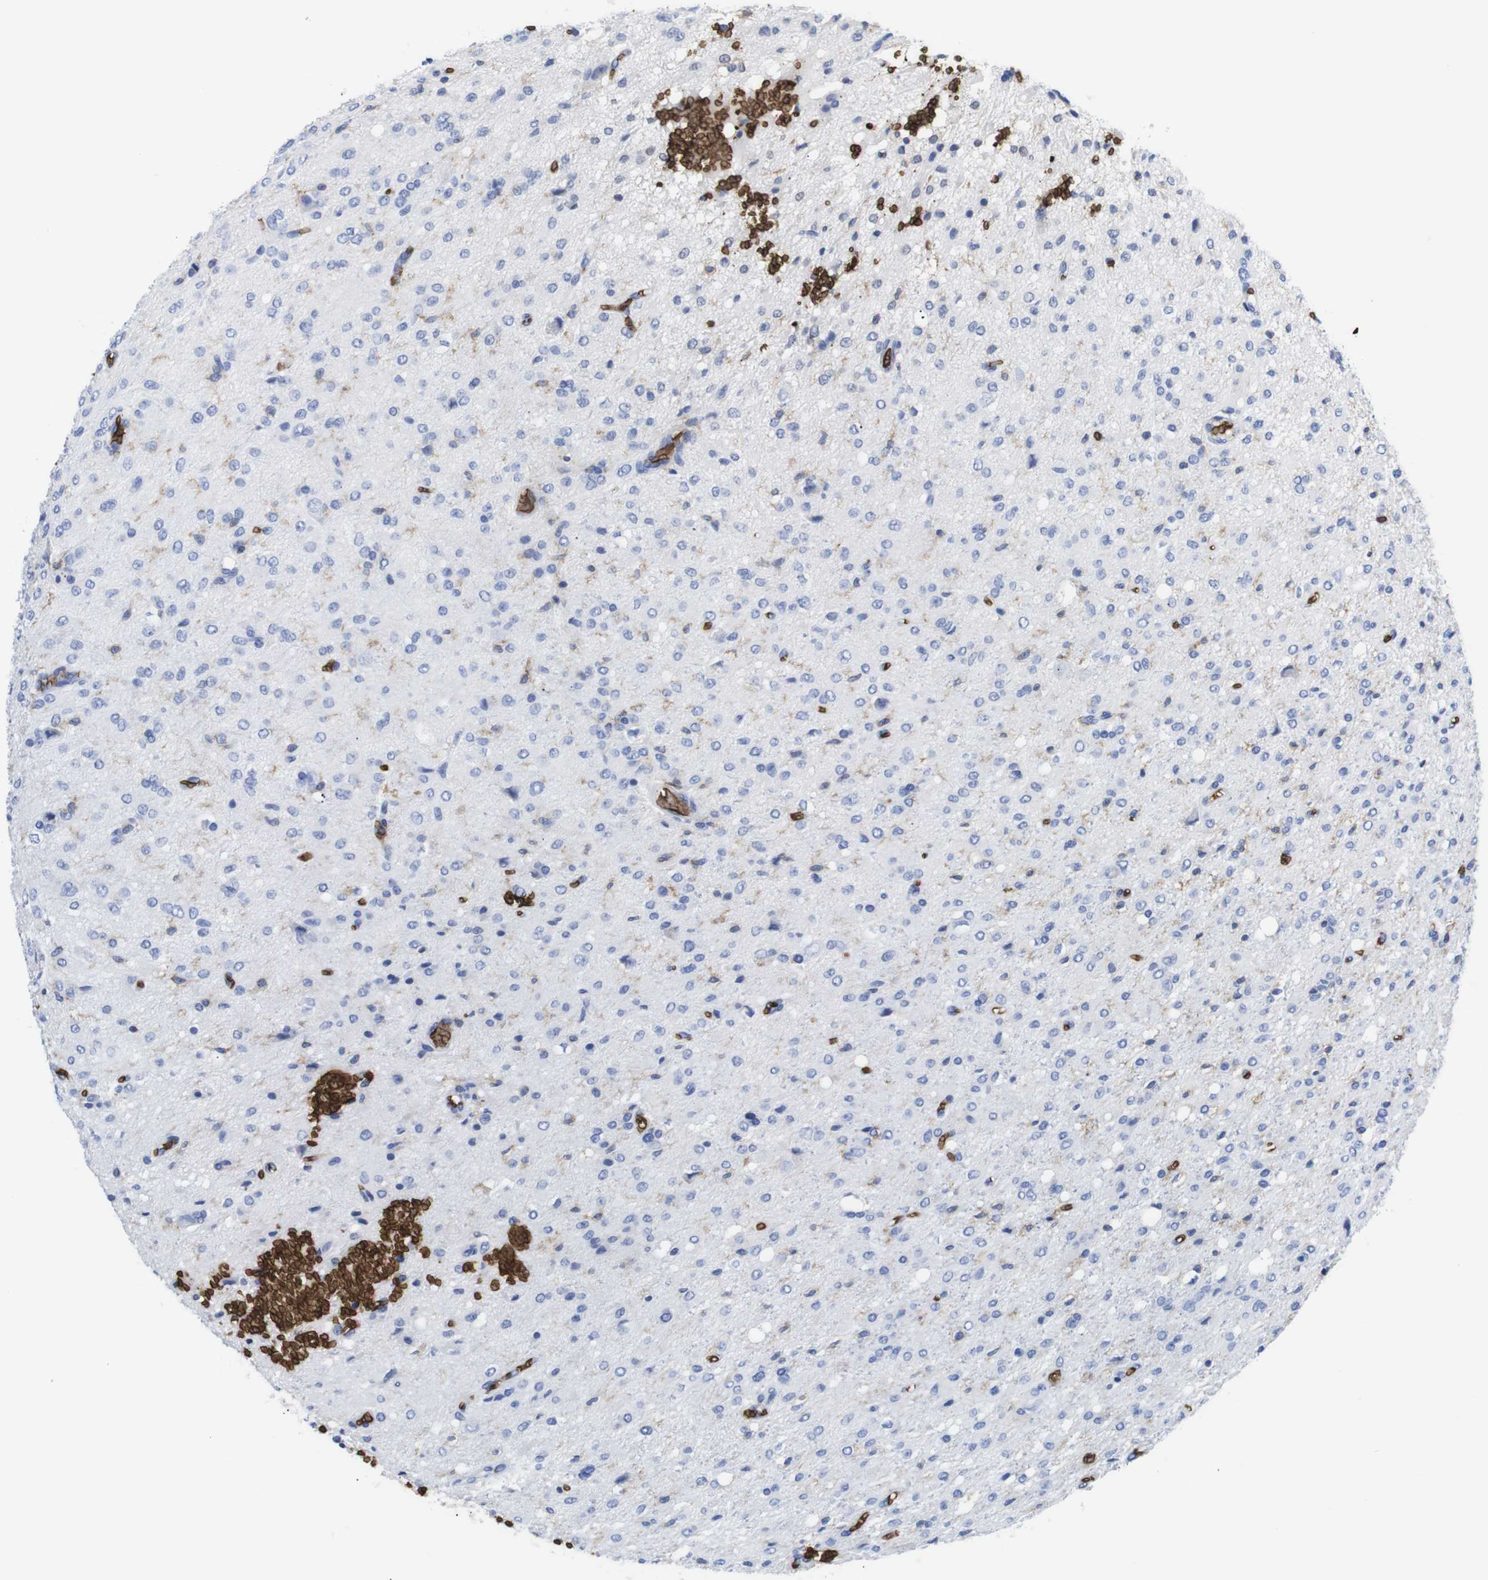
{"staining": {"intensity": "negative", "quantity": "none", "location": "none"}, "tissue": "glioma", "cell_type": "Tumor cells", "image_type": "cancer", "snomed": [{"axis": "morphology", "description": "Glioma, malignant, High grade"}, {"axis": "topography", "description": "Brain"}], "caption": "This is an immunohistochemistry micrograph of human malignant high-grade glioma. There is no positivity in tumor cells.", "gene": "S1PR2", "patient": {"sex": "female", "age": 59}}